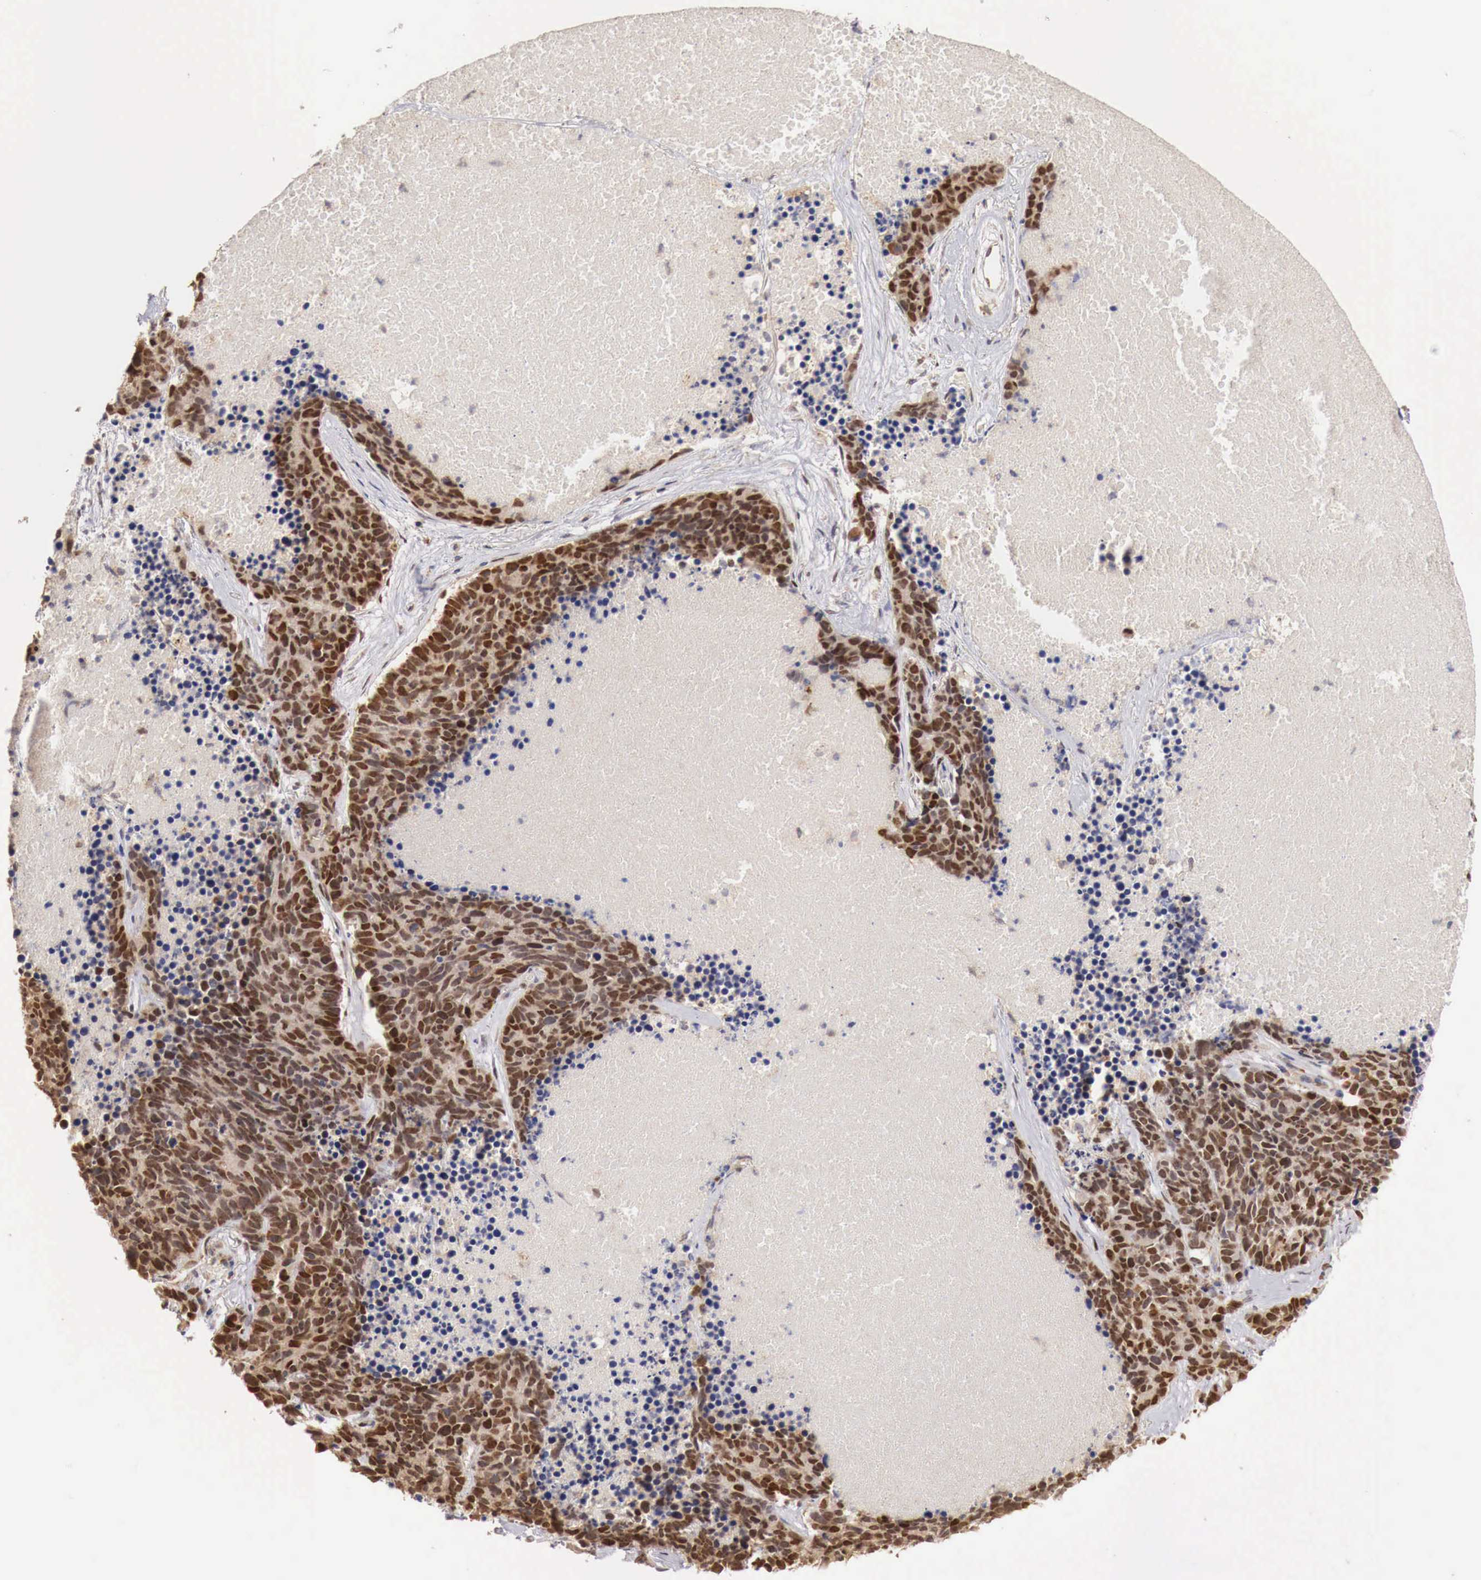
{"staining": {"intensity": "strong", "quantity": ">75%", "location": "nuclear"}, "tissue": "lung cancer", "cell_type": "Tumor cells", "image_type": "cancer", "snomed": [{"axis": "morphology", "description": "Neoplasm, malignant, NOS"}, {"axis": "topography", "description": "Lung"}], "caption": "DAB (3,3'-diaminobenzidine) immunohistochemical staining of lung malignant neoplasm shows strong nuclear protein expression in approximately >75% of tumor cells.", "gene": "KHDRBS2", "patient": {"sex": "female", "age": 75}}